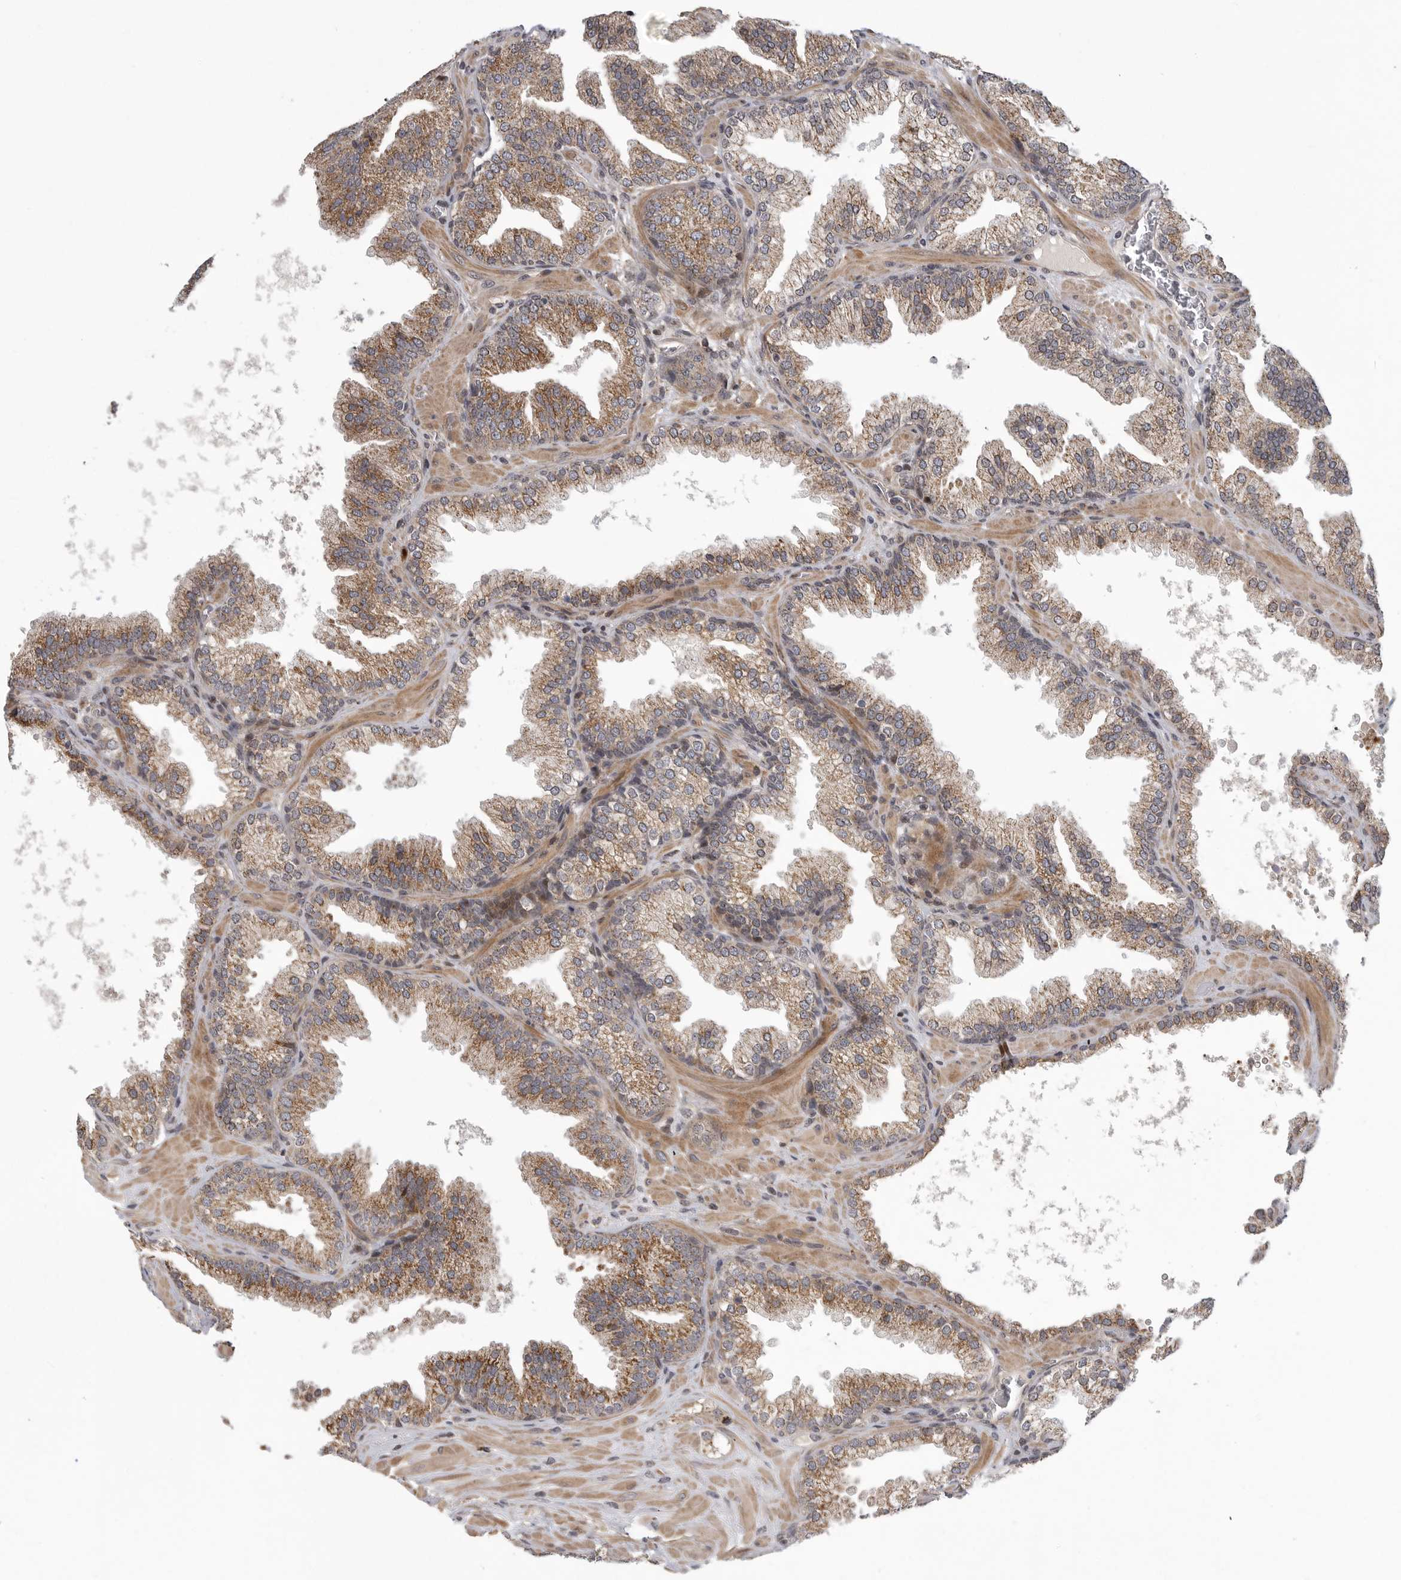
{"staining": {"intensity": "moderate", "quantity": ">75%", "location": "cytoplasmic/membranous"}, "tissue": "prostate cancer", "cell_type": "Tumor cells", "image_type": "cancer", "snomed": [{"axis": "morphology", "description": "Adenocarcinoma, Low grade"}, {"axis": "topography", "description": "Prostate"}], "caption": "High-magnification brightfield microscopy of prostate adenocarcinoma (low-grade) stained with DAB (3,3'-diaminobenzidine) (brown) and counterstained with hematoxylin (blue). tumor cells exhibit moderate cytoplasmic/membranous positivity is appreciated in about>75% of cells. (DAB (3,3'-diaminobenzidine) IHC with brightfield microscopy, high magnification).", "gene": "TMPRSS11F", "patient": {"sex": "male", "age": 62}}